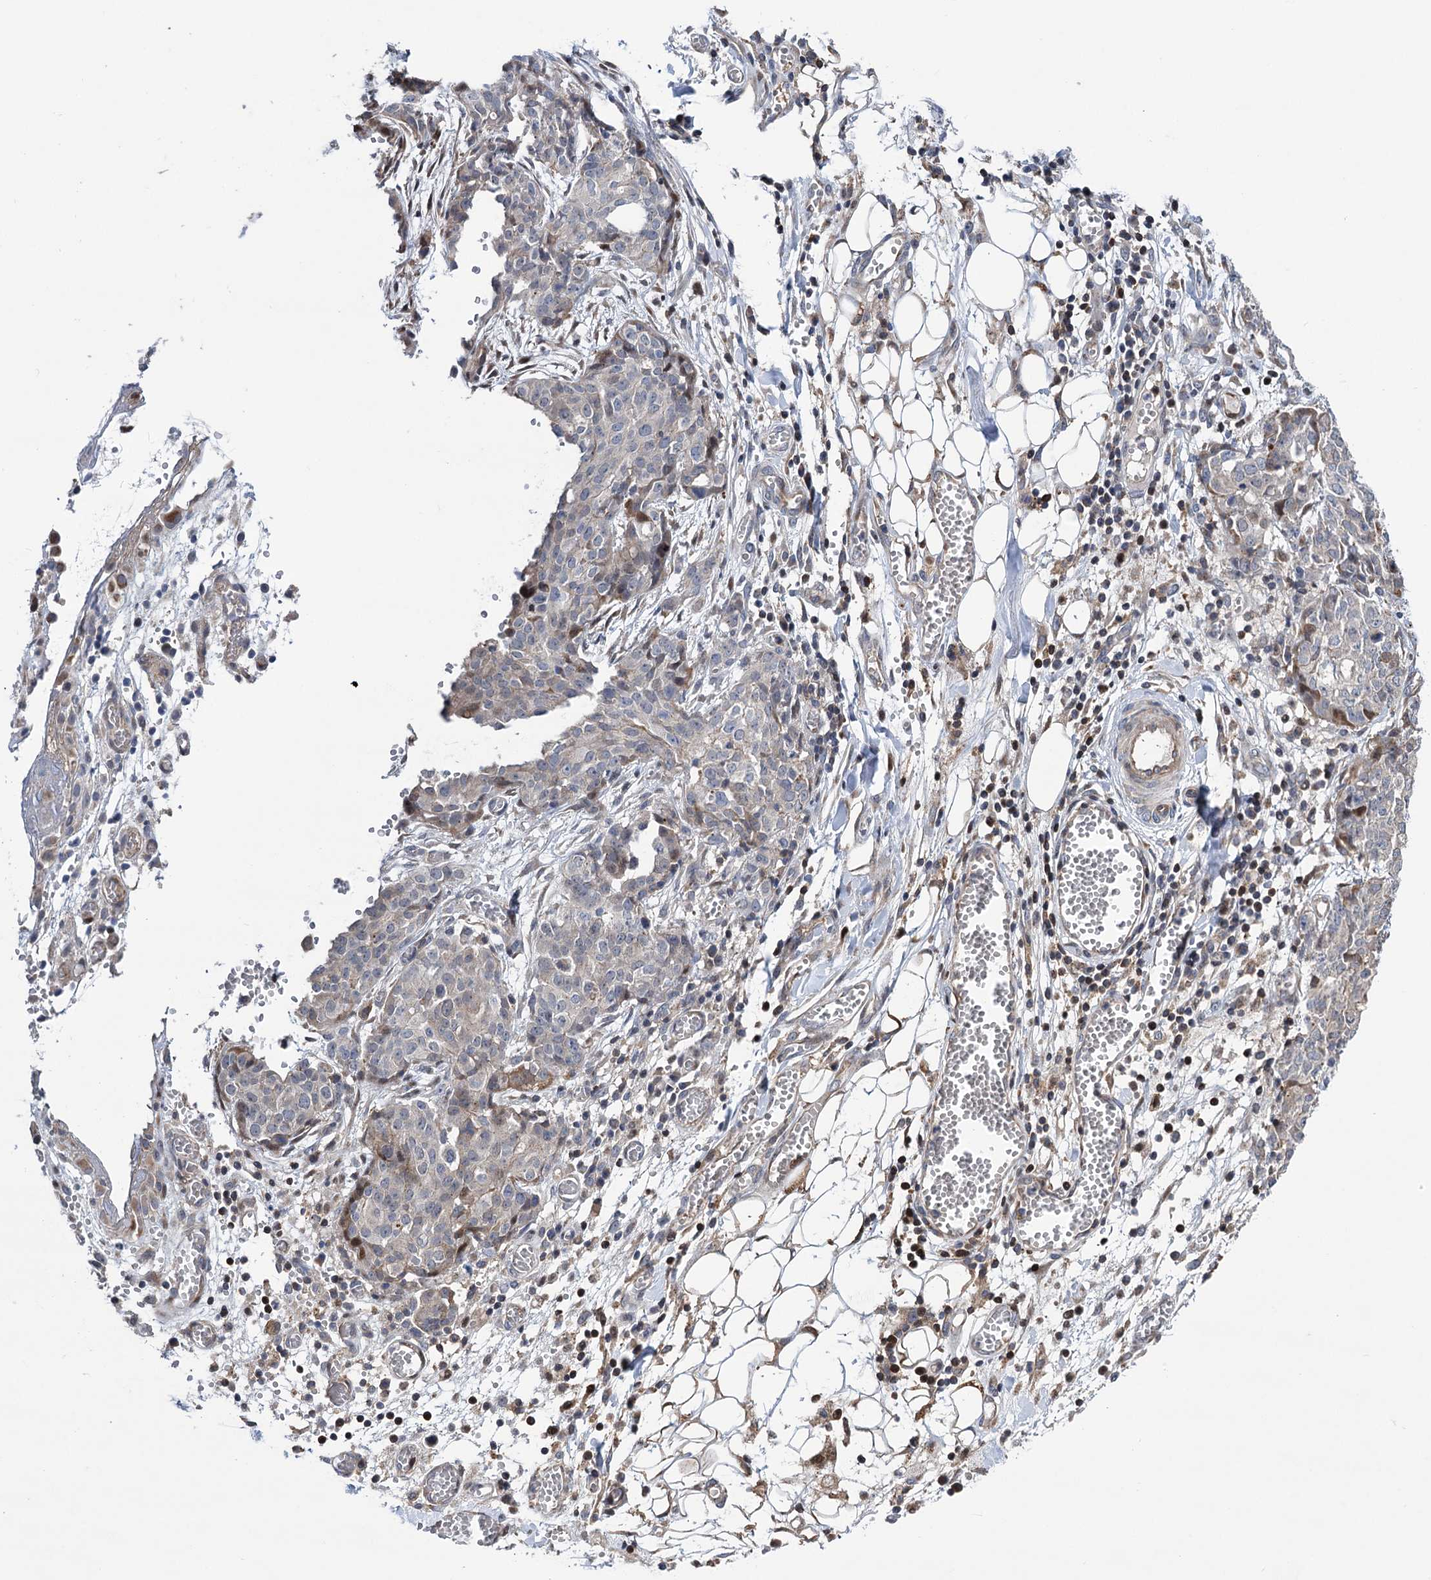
{"staining": {"intensity": "negative", "quantity": "none", "location": "none"}, "tissue": "ovarian cancer", "cell_type": "Tumor cells", "image_type": "cancer", "snomed": [{"axis": "morphology", "description": "Cystadenocarcinoma, serous, NOS"}, {"axis": "topography", "description": "Soft tissue"}, {"axis": "topography", "description": "Ovary"}], "caption": "Tumor cells show no significant protein staining in ovarian cancer (serous cystadenocarcinoma). The staining was performed using DAB to visualize the protein expression in brown, while the nuclei were stained in blue with hematoxylin (Magnification: 20x).", "gene": "UBR1", "patient": {"sex": "female", "age": 57}}